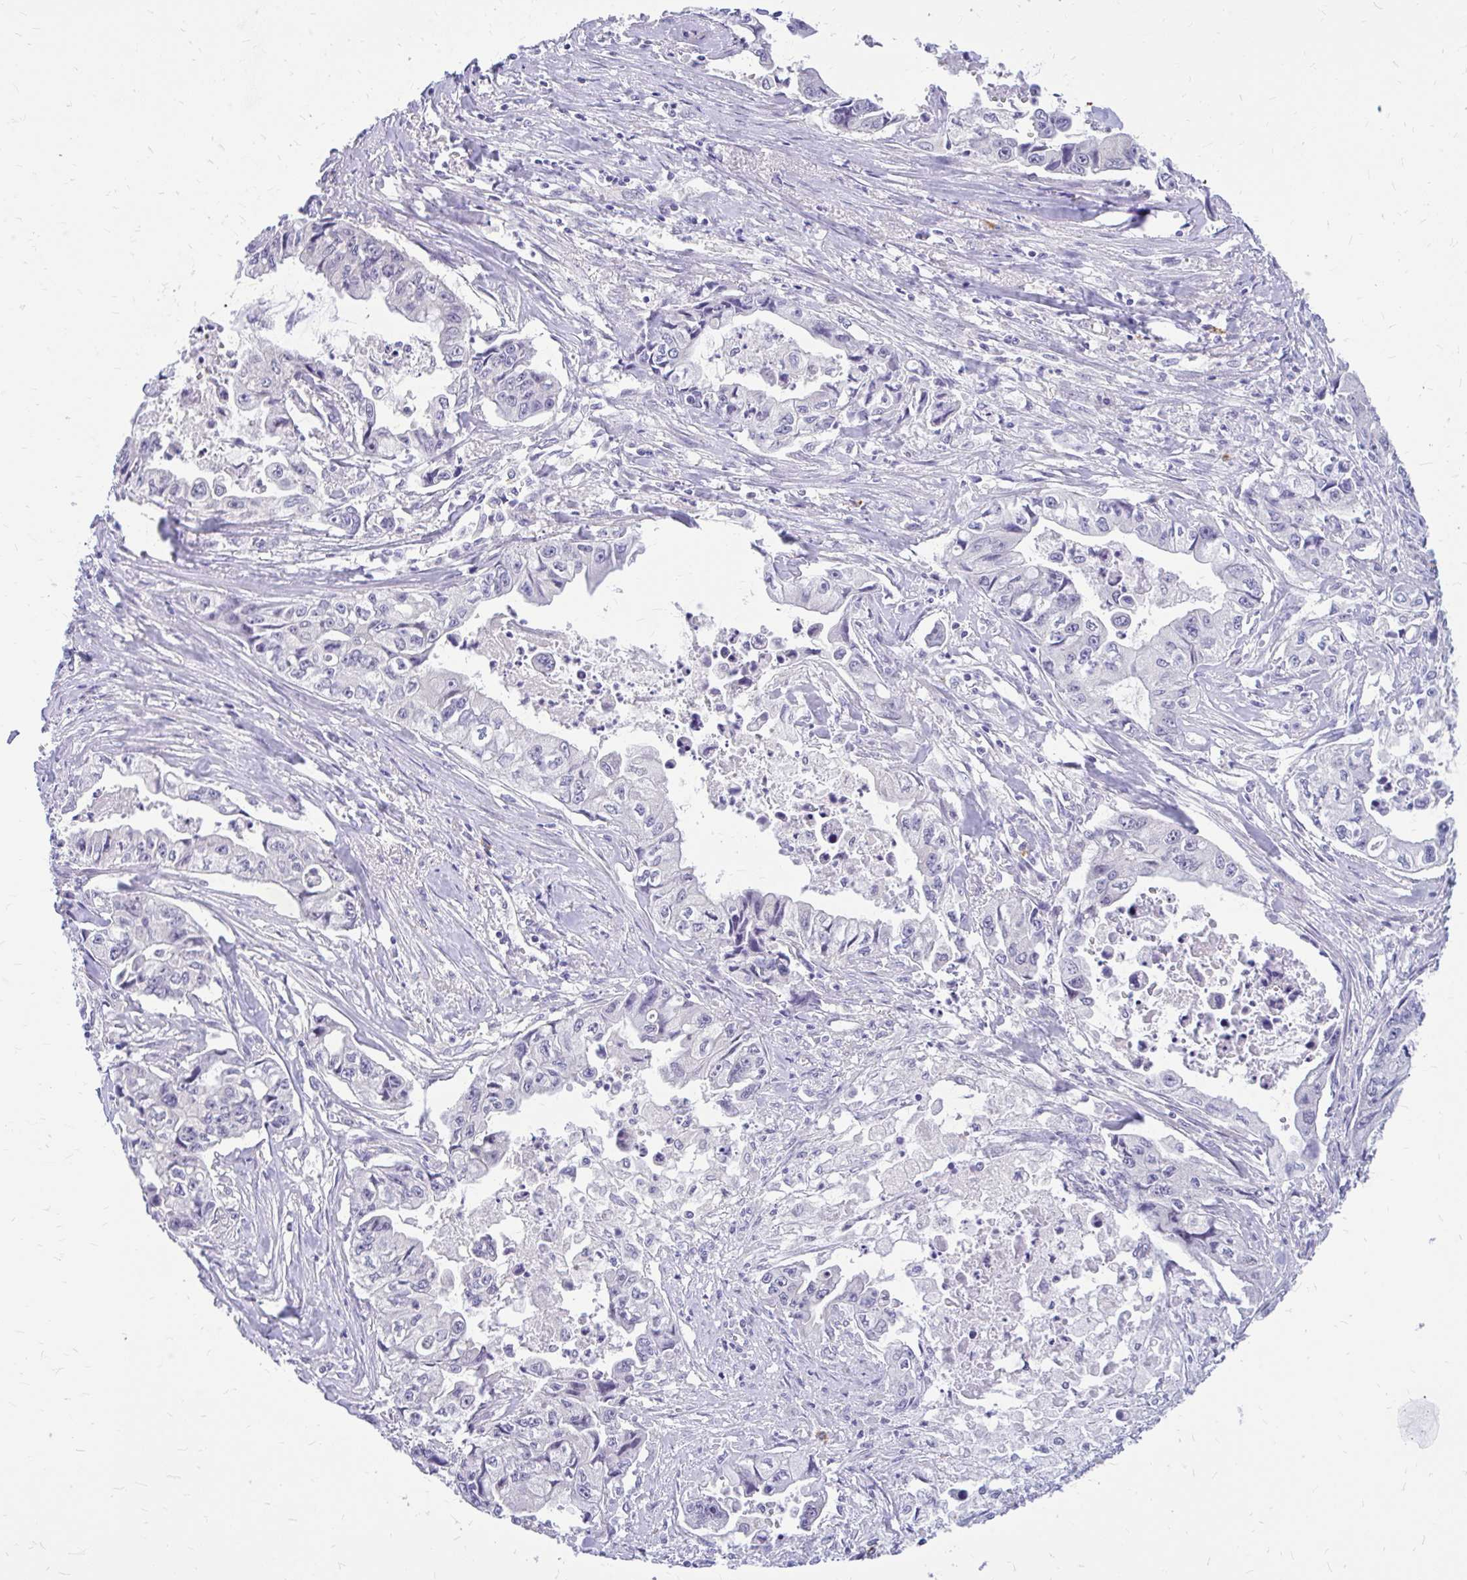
{"staining": {"intensity": "negative", "quantity": "none", "location": "none"}, "tissue": "pancreatic cancer", "cell_type": "Tumor cells", "image_type": "cancer", "snomed": [{"axis": "morphology", "description": "Adenocarcinoma, NOS"}, {"axis": "topography", "description": "Pancreas"}], "caption": "Pancreatic cancer was stained to show a protein in brown. There is no significant staining in tumor cells. The staining was performed using DAB (3,3'-diaminobenzidine) to visualize the protein expression in brown, while the nuclei were stained in blue with hematoxylin (Magnification: 20x).", "gene": "MAP1LC3A", "patient": {"sex": "male", "age": 66}}